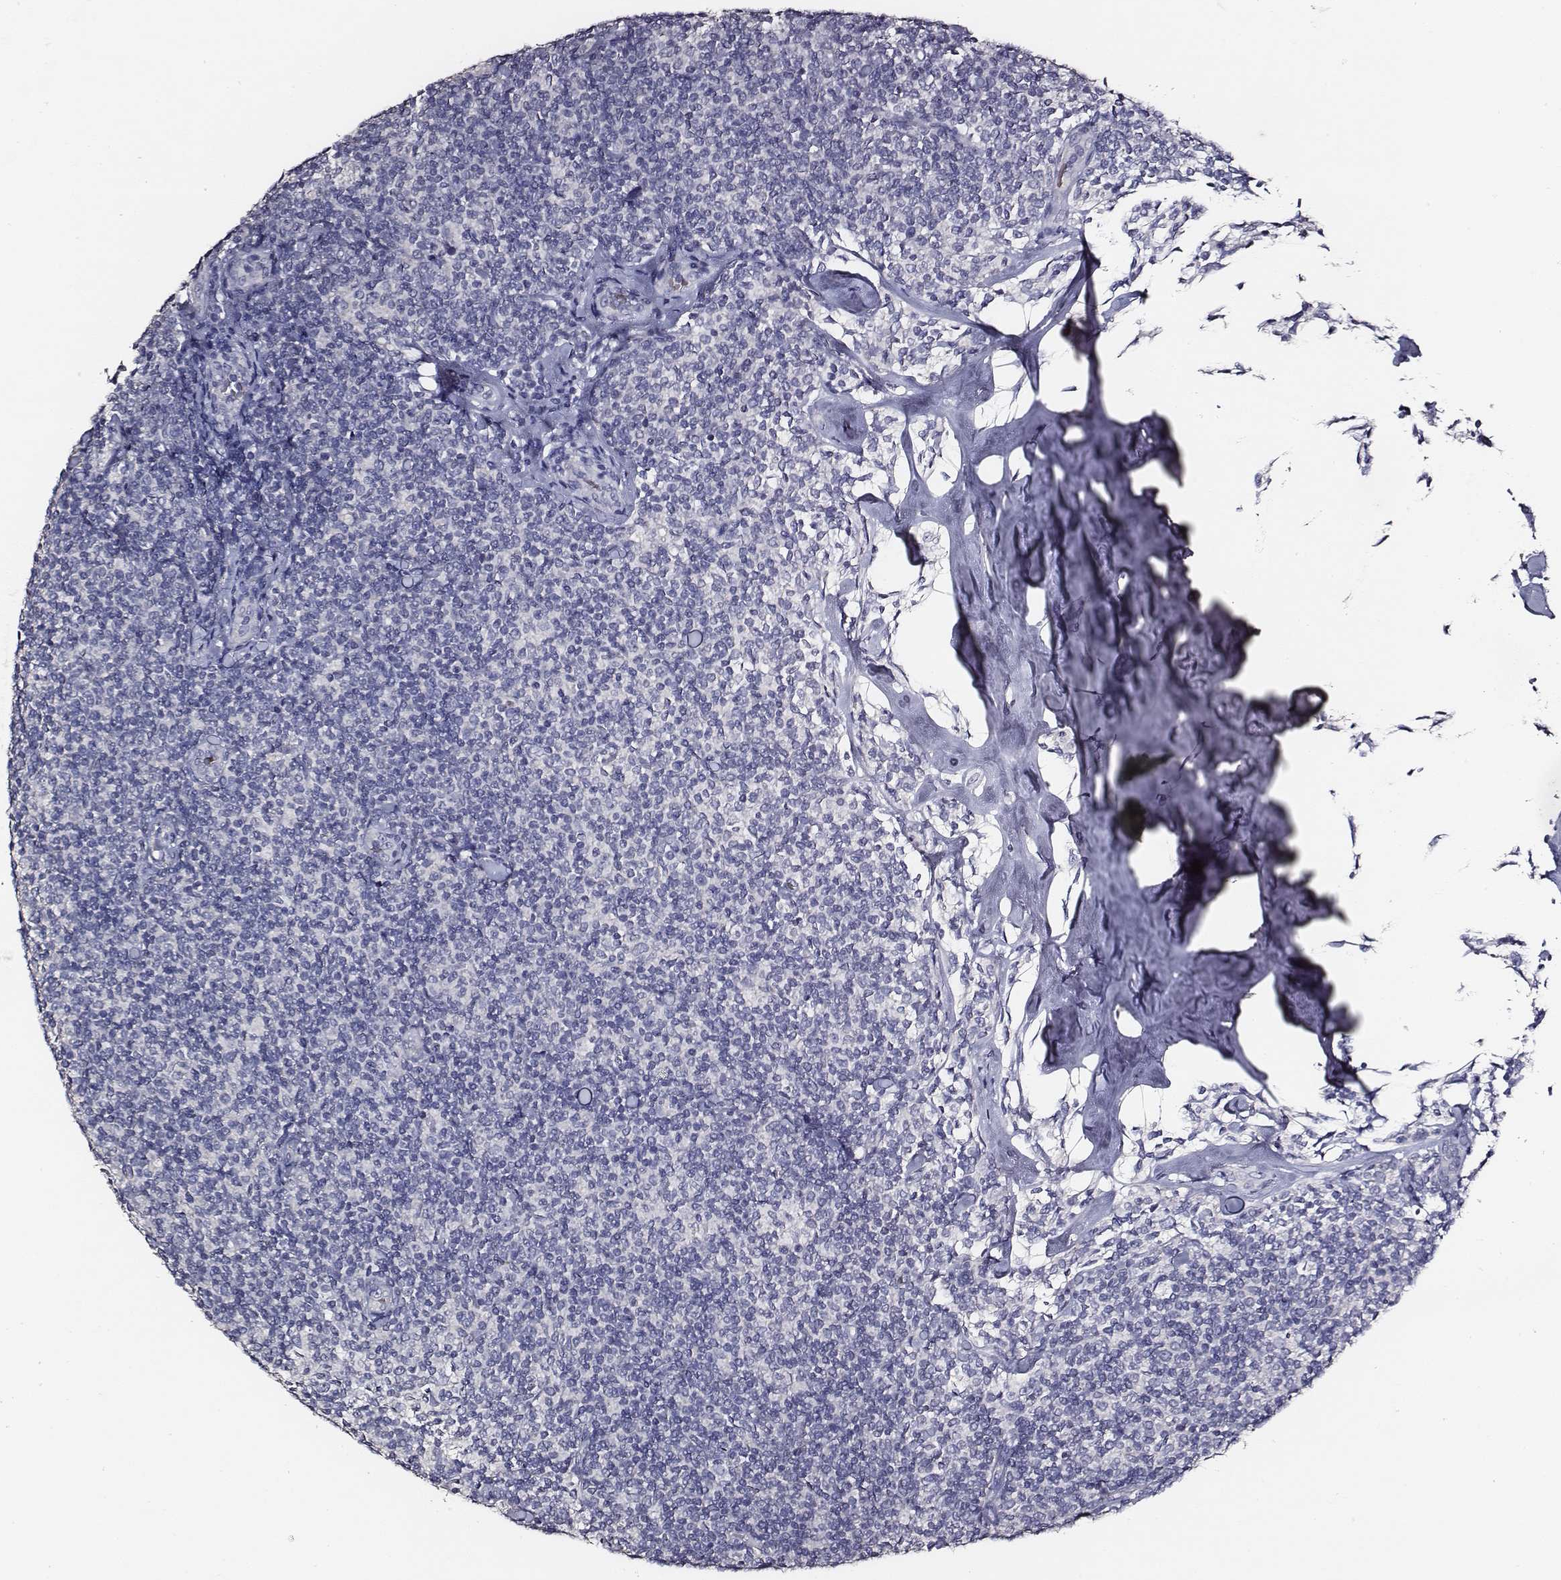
{"staining": {"intensity": "negative", "quantity": "none", "location": "none"}, "tissue": "lymphoma", "cell_type": "Tumor cells", "image_type": "cancer", "snomed": [{"axis": "morphology", "description": "Malignant lymphoma, non-Hodgkin's type, Low grade"}, {"axis": "topography", "description": "Lymph node"}], "caption": "Immunohistochemistry micrograph of human lymphoma stained for a protein (brown), which reveals no positivity in tumor cells.", "gene": "AADAT", "patient": {"sex": "female", "age": 56}}